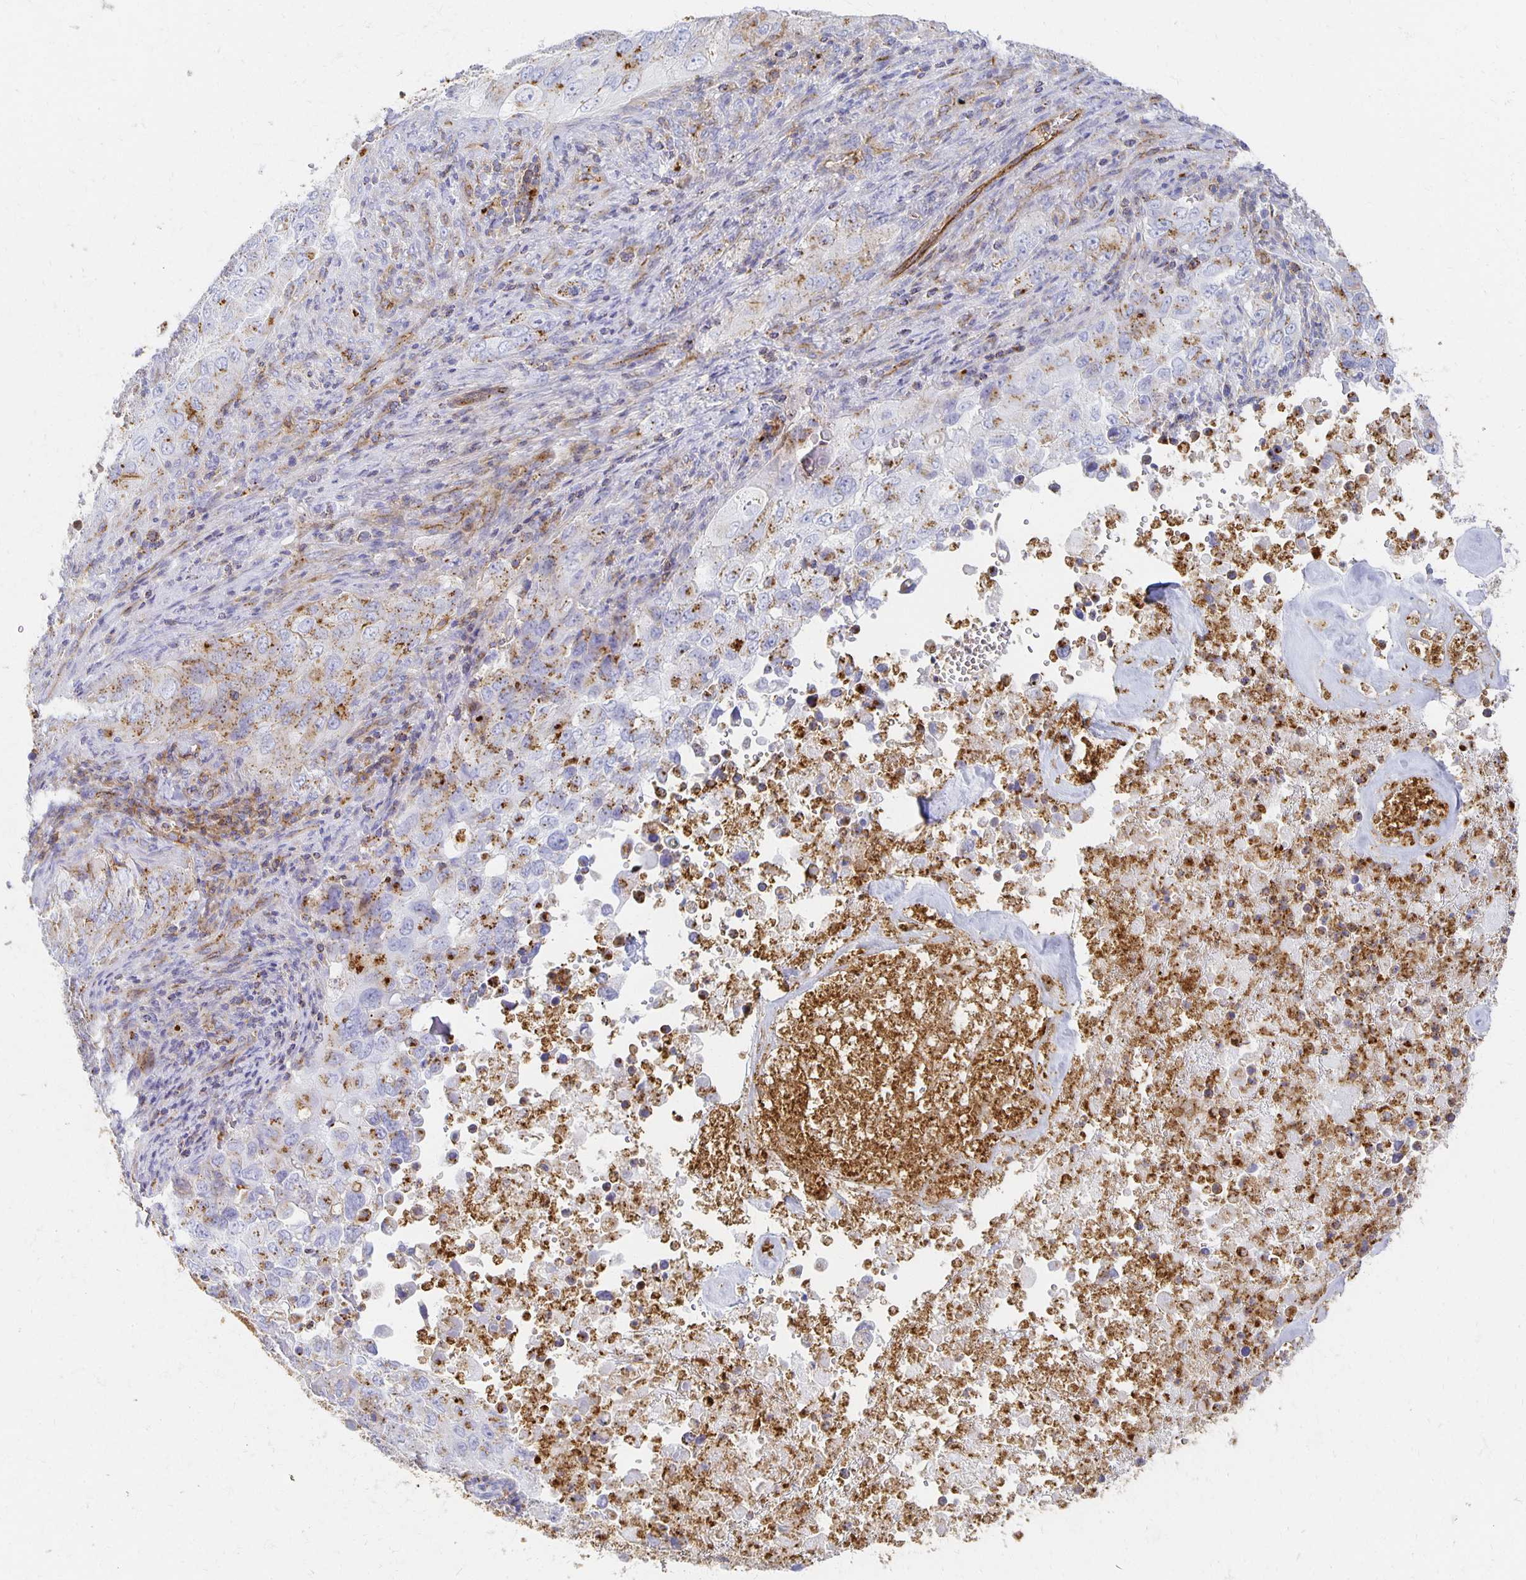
{"staining": {"intensity": "moderate", "quantity": ">75%", "location": "cytoplasmic/membranous"}, "tissue": "lung cancer", "cell_type": "Tumor cells", "image_type": "cancer", "snomed": [{"axis": "morphology", "description": "Adenocarcinoma, NOS"}, {"axis": "morphology", "description": "Adenocarcinoma, metastatic, NOS"}, {"axis": "topography", "description": "Lymph node"}, {"axis": "topography", "description": "Lung"}], "caption": "Metastatic adenocarcinoma (lung) stained for a protein (brown) displays moderate cytoplasmic/membranous positive positivity in about >75% of tumor cells.", "gene": "TAAR1", "patient": {"sex": "female", "age": 42}}